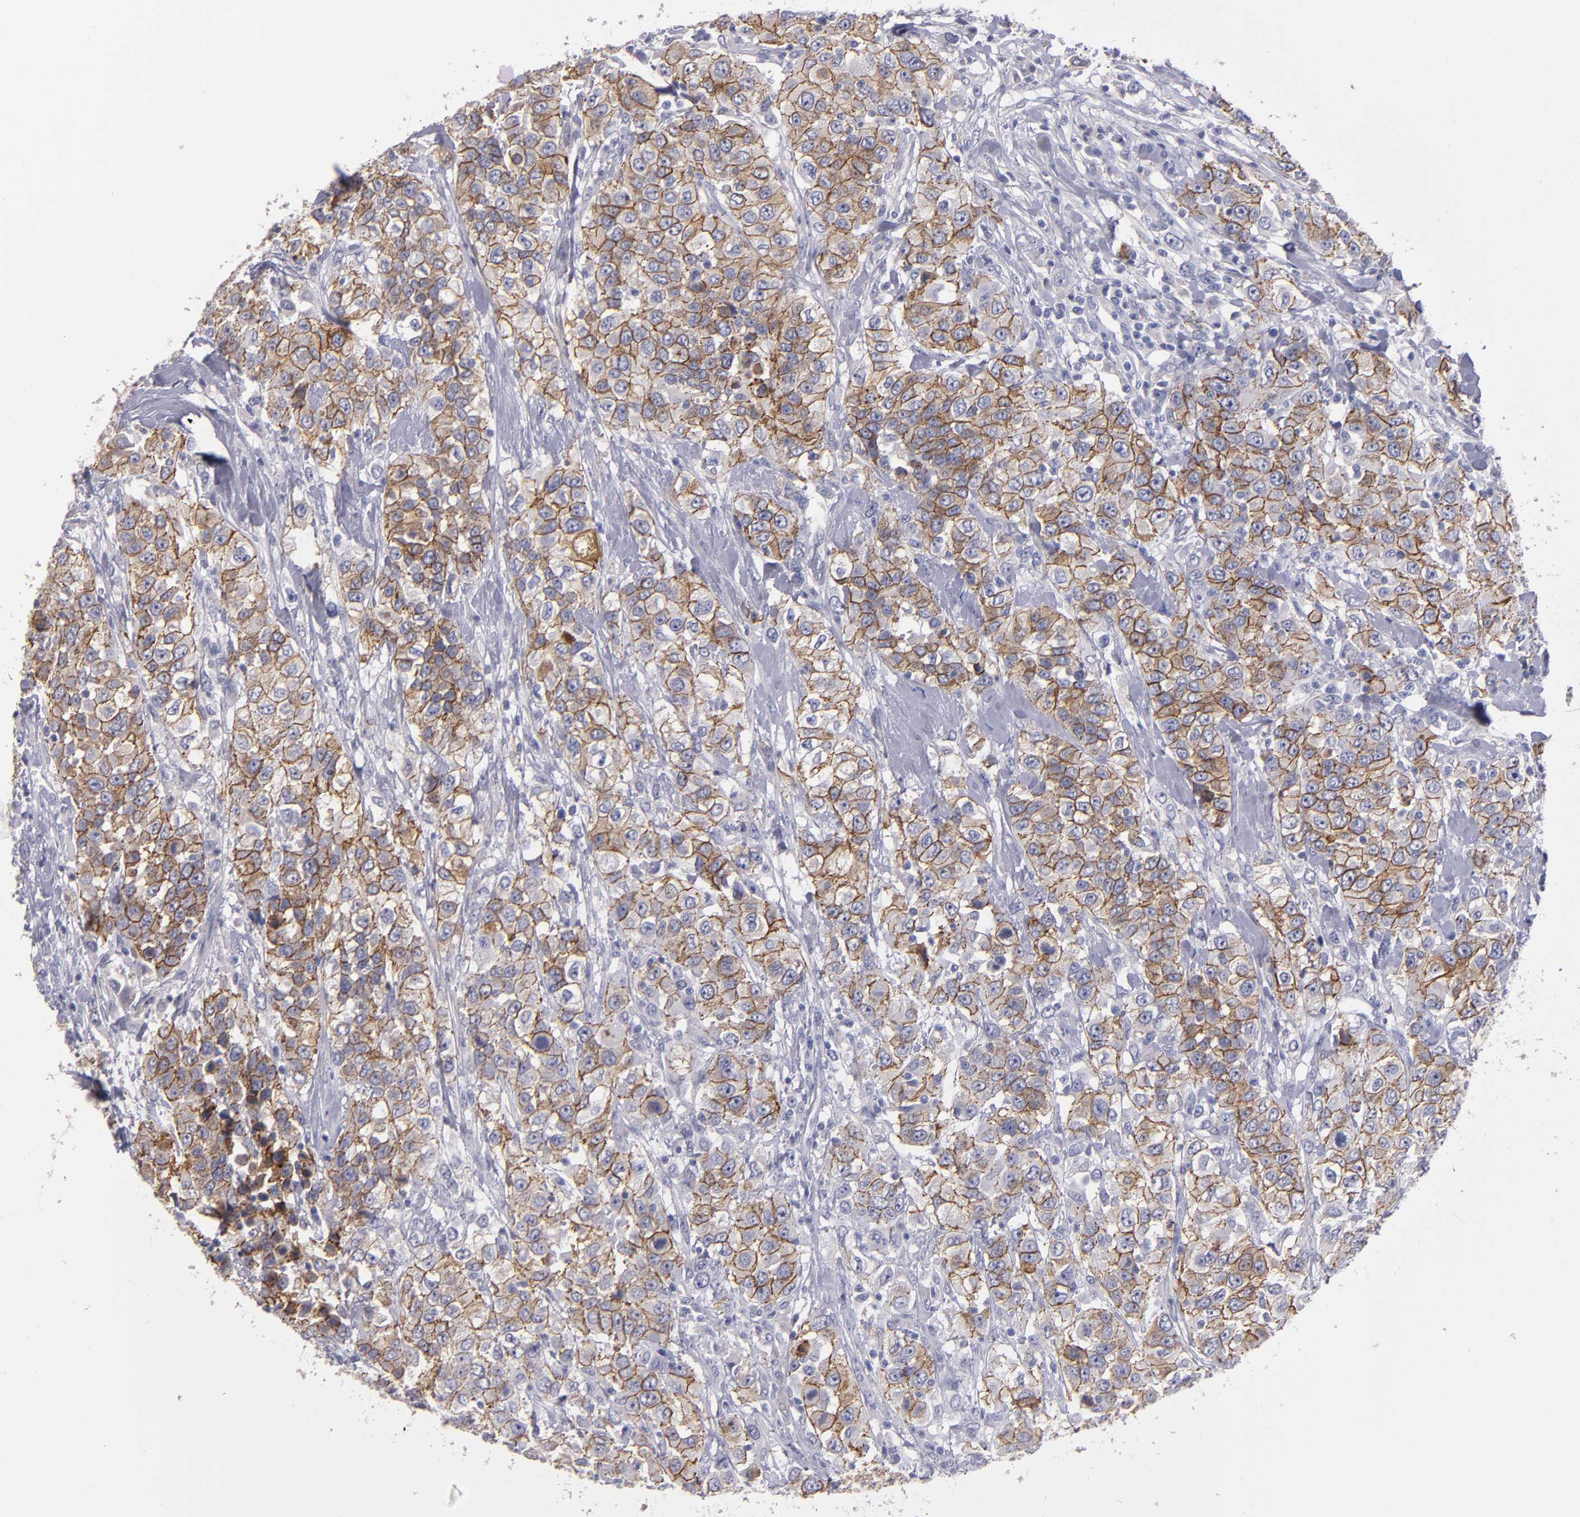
{"staining": {"intensity": "moderate", "quantity": ">75%", "location": "cytoplasmic/membranous"}, "tissue": "urothelial cancer", "cell_type": "Tumor cells", "image_type": "cancer", "snomed": [{"axis": "morphology", "description": "Urothelial carcinoma, High grade"}, {"axis": "topography", "description": "Urinary bladder"}], "caption": "IHC image of neoplastic tissue: human urothelial carcinoma (high-grade) stained using immunohistochemistry (IHC) exhibits medium levels of moderate protein expression localized specifically in the cytoplasmic/membranous of tumor cells, appearing as a cytoplasmic/membranous brown color.", "gene": "CDH3", "patient": {"sex": "female", "age": 80}}